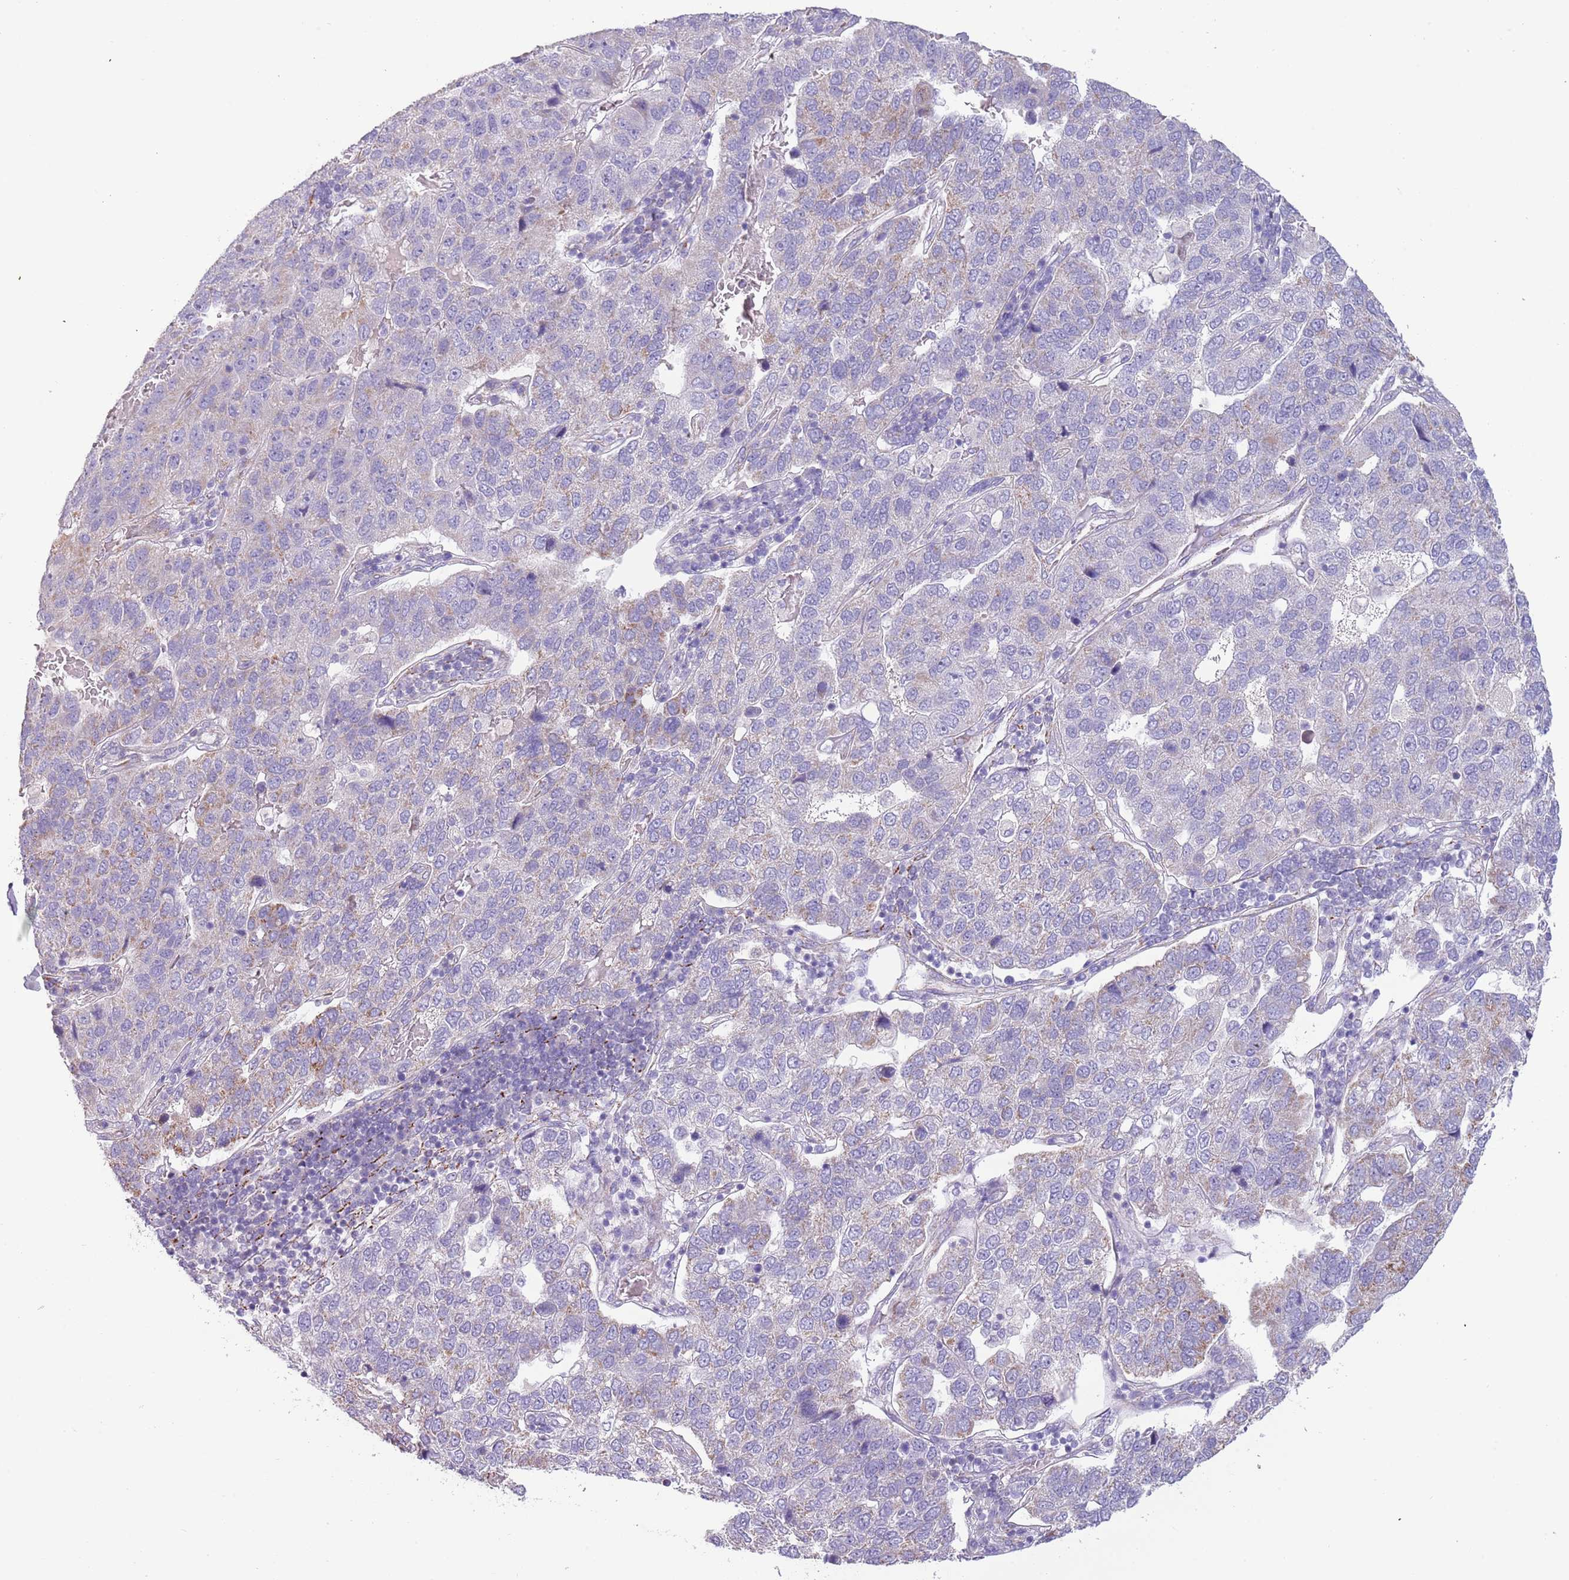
{"staining": {"intensity": "negative", "quantity": "none", "location": "none"}, "tissue": "pancreatic cancer", "cell_type": "Tumor cells", "image_type": "cancer", "snomed": [{"axis": "morphology", "description": "Adenocarcinoma, NOS"}, {"axis": "topography", "description": "Pancreas"}], "caption": "Immunohistochemical staining of pancreatic adenocarcinoma reveals no significant staining in tumor cells.", "gene": "RNF222", "patient": {"sex": "female", "age": 61}}